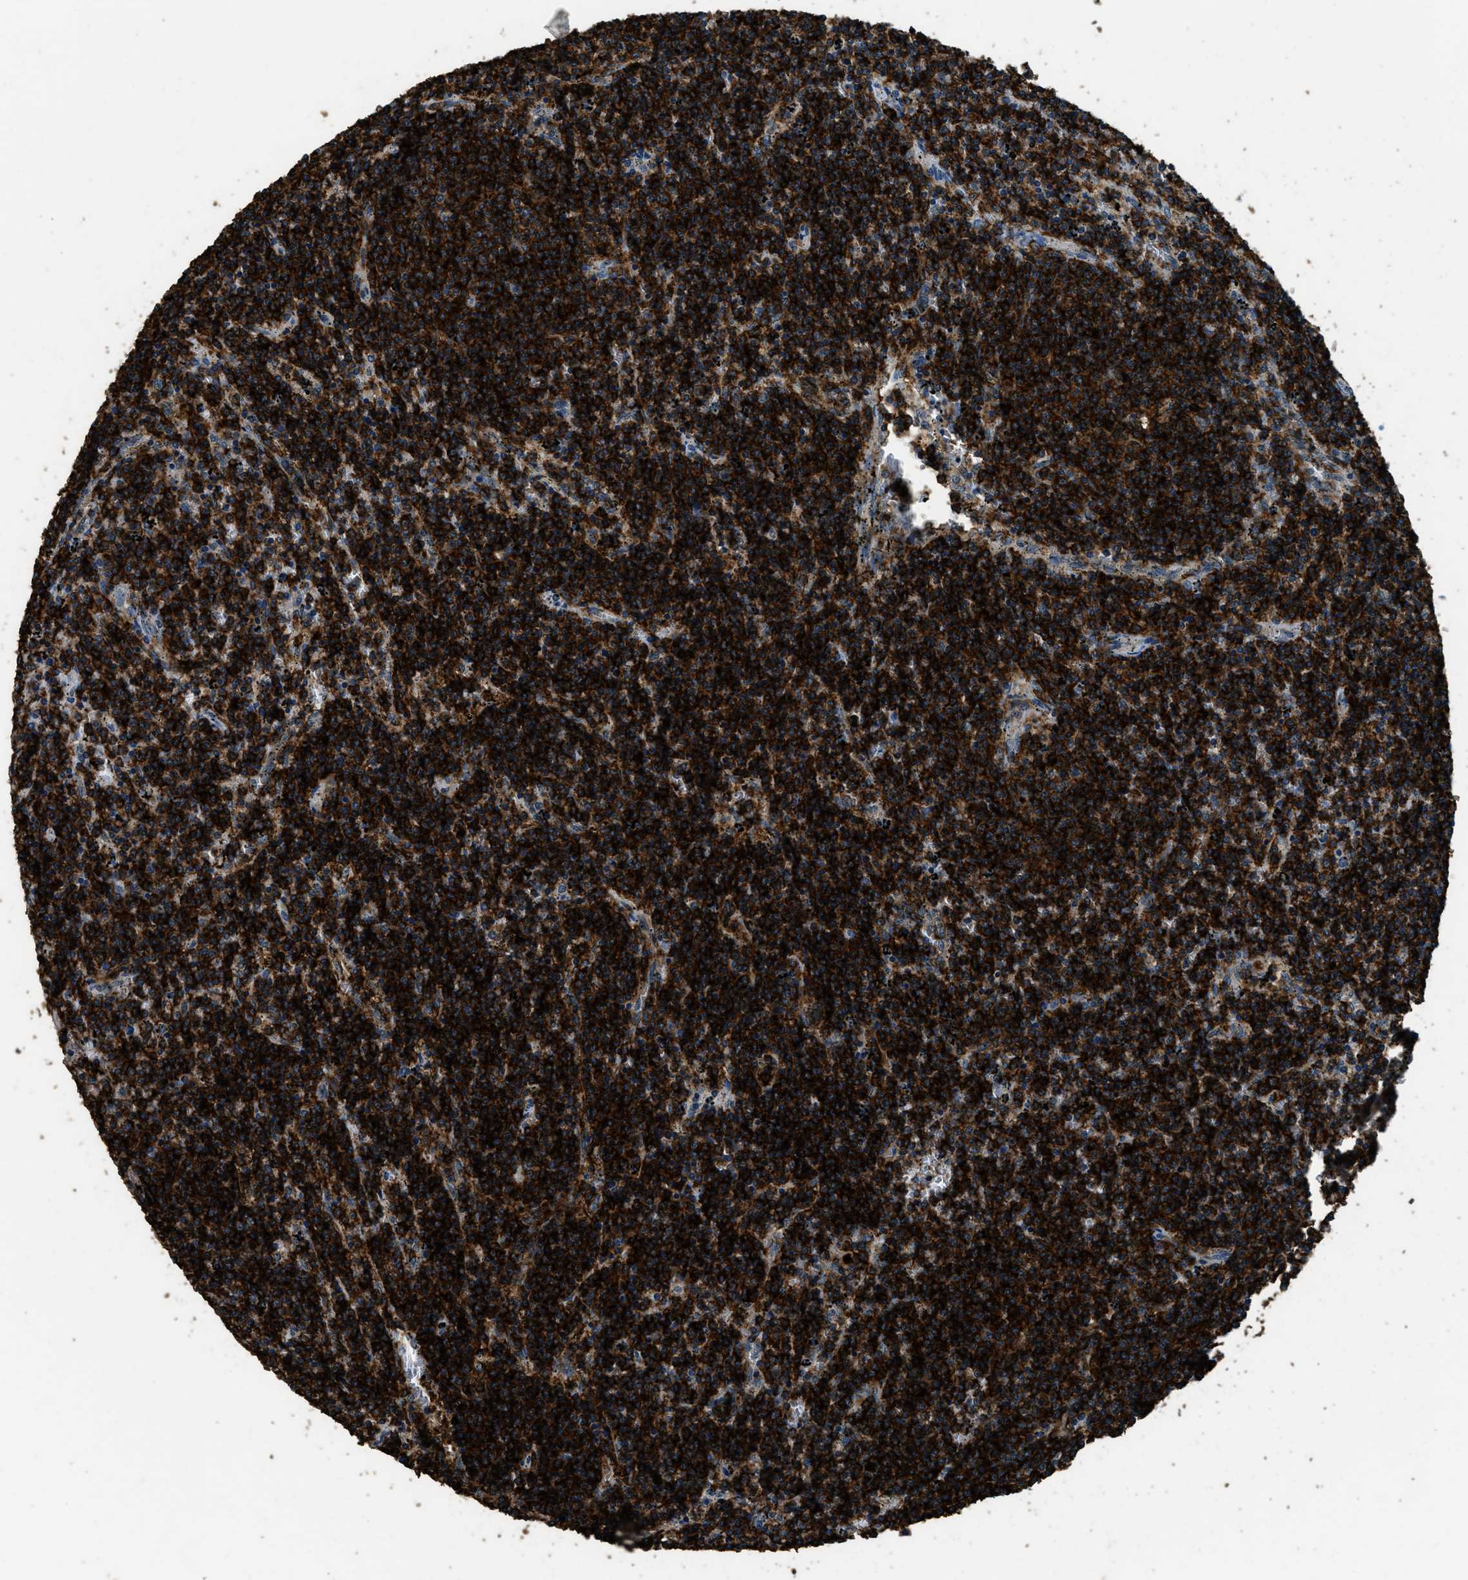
{"staining": {"intensity": "strong", "quantity": ">75%", "location": "cytoplasmic/membranous"}, "tissue": "lymphoma", "cell_type": "Tumor cells", "image_type": "cancer", "snomed": [{"axis": "morphology", "description": "Malignant lymphoma, non-Hodgkin's type, Low grade"}, {"axis": "topography", "description": "Spleen"}], "caption": "A histopathology image showing strong cytoplasmic/membranous positivity in approximately >75% of tumor cells in low-grade malignant lymphoma, non-Hodgkin's type, as visualized by brown immunohistochemical staining.", "gene": "SALL3", "patient": {"sex": "female", "age": 50}}